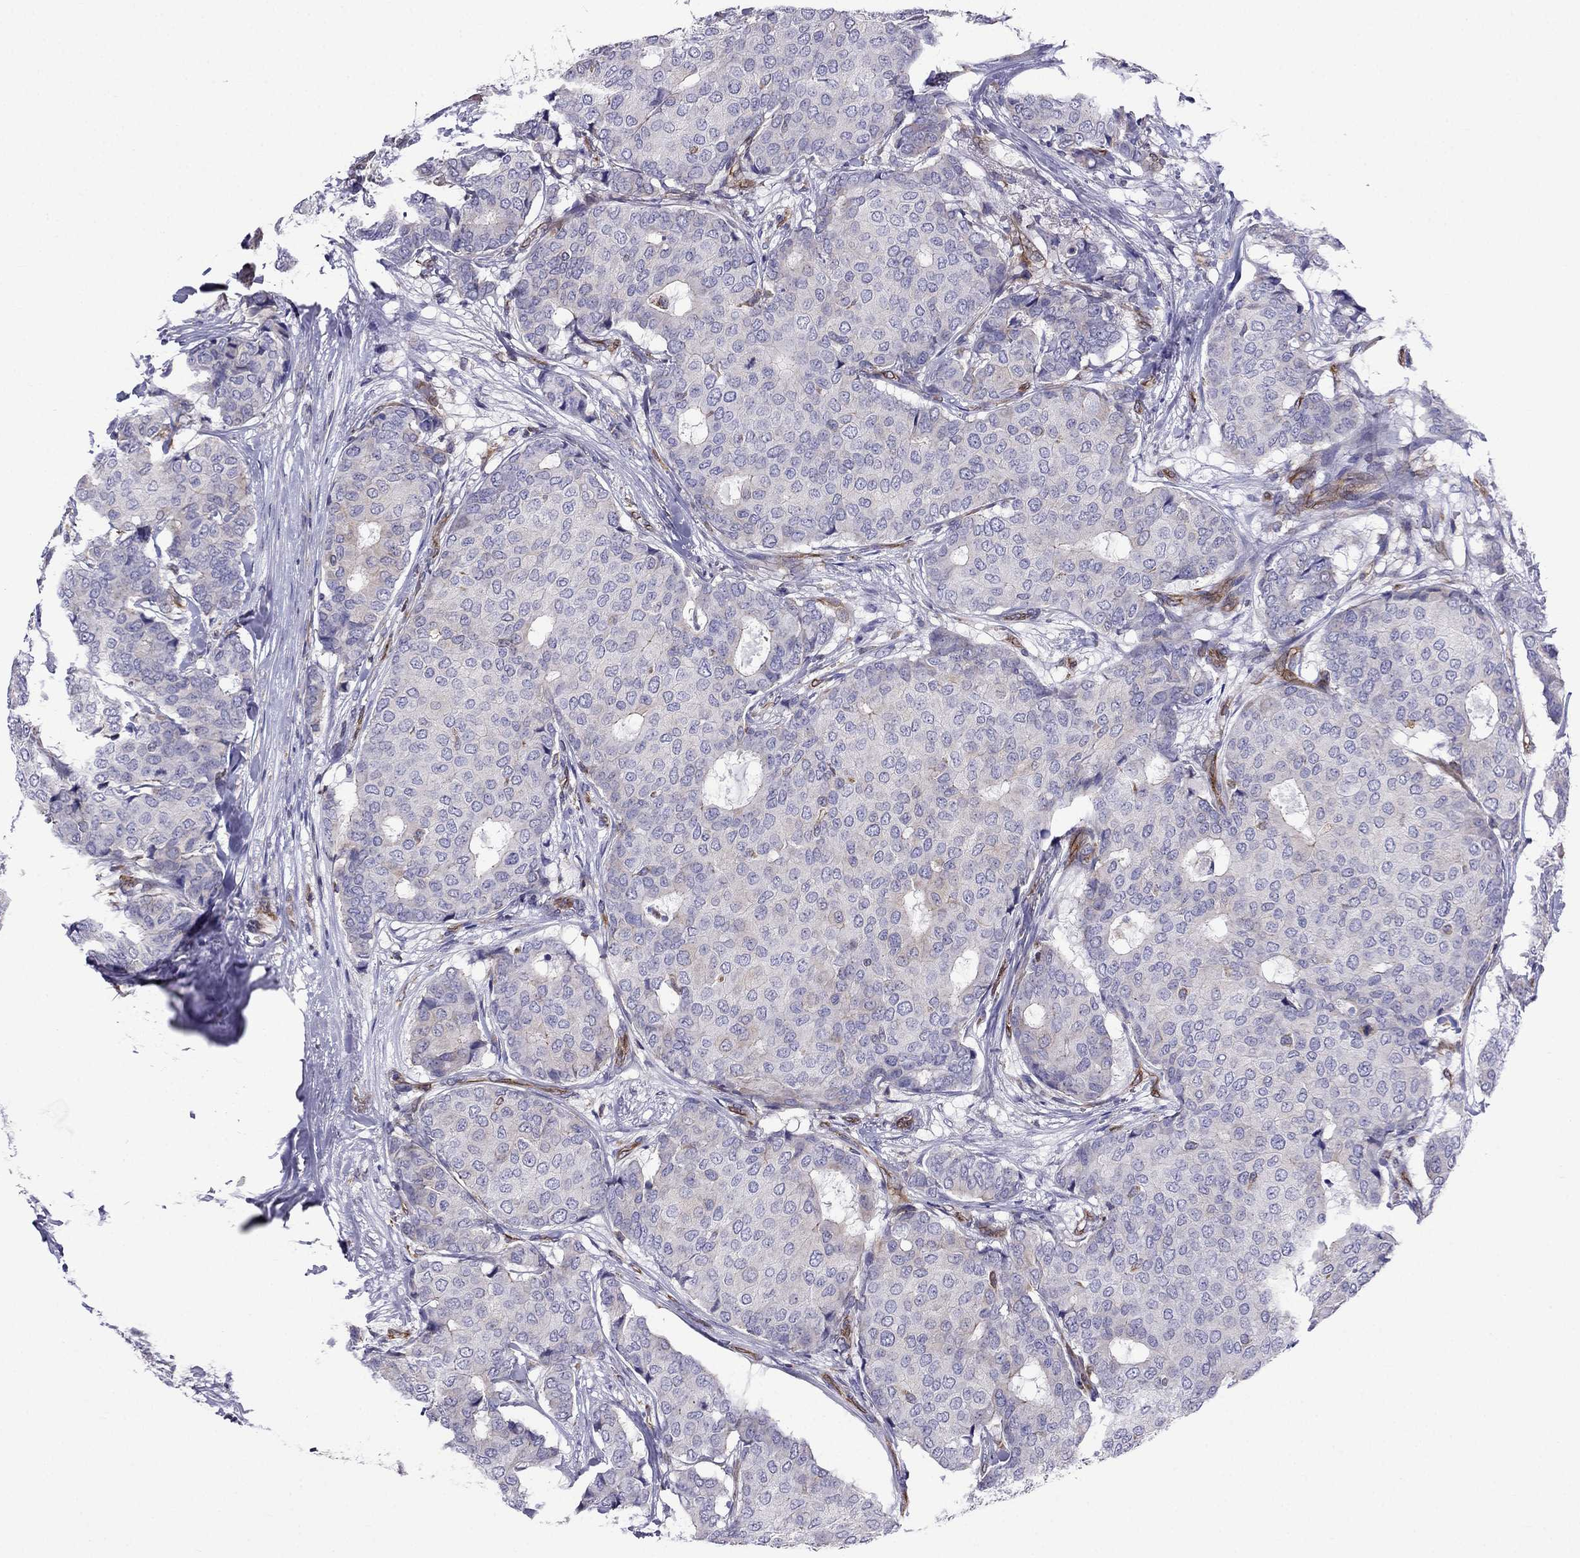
{"staining": {"intensity": "negative", "quantity": "none", "location": "none"}, "tissue": "breast cancer", "cell_type": "Tumor cells", "image_type": "cancer", "snomed": [{"axis": "morphology", "description": "Duct carcinoma"}, {"axis": "topography", "description": "Breast"}], "caption": "DAB (3,3'-diaminobenzidine) immunohistochemical staining of human breast cancer demonstrates no significant staining in tumor cells.", "gene": "GNAL", "patient": {"sex": "female", "age": 75}}